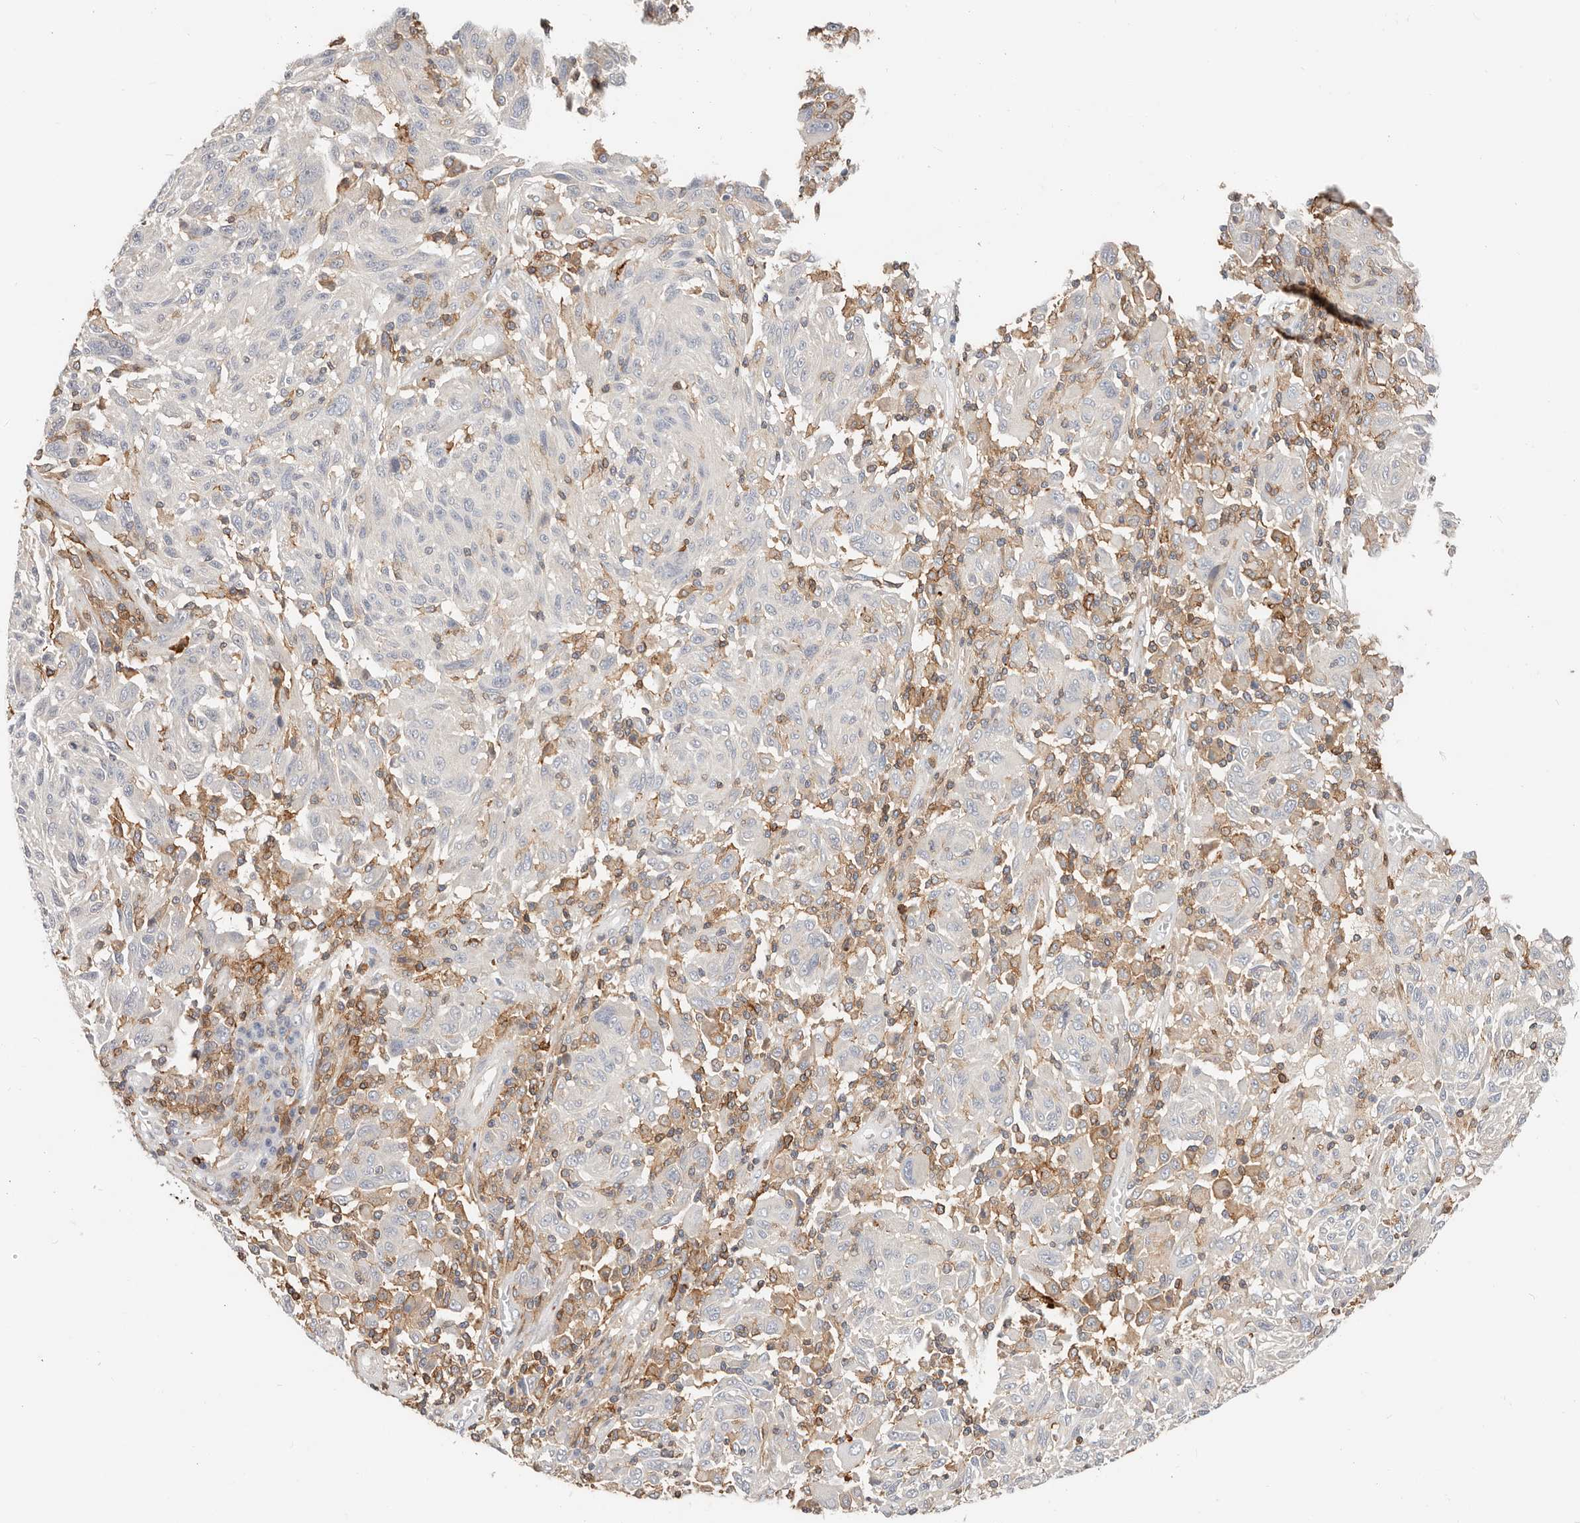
{"staining": {"intensity": "negative", "quantity": "none", "location": "none"}, "tissue": "melanoma", "cell_type": "Tumor cells", "image_type": "cancer", "snomed": [{"axis": "morphology", "description": "Malignant melanoma, NOS"}, {"axis": "topography", "description": "Skin"}], "caption": "IHC histopathology image of malignant melanoma stained for a protein (brown), which exhibits no staining in tumor cells. (Brightfield microscopy of DAB IHC at high magnification).", "gene": "TMEM63B", "patient": {"sex": "male", "age": 53}}